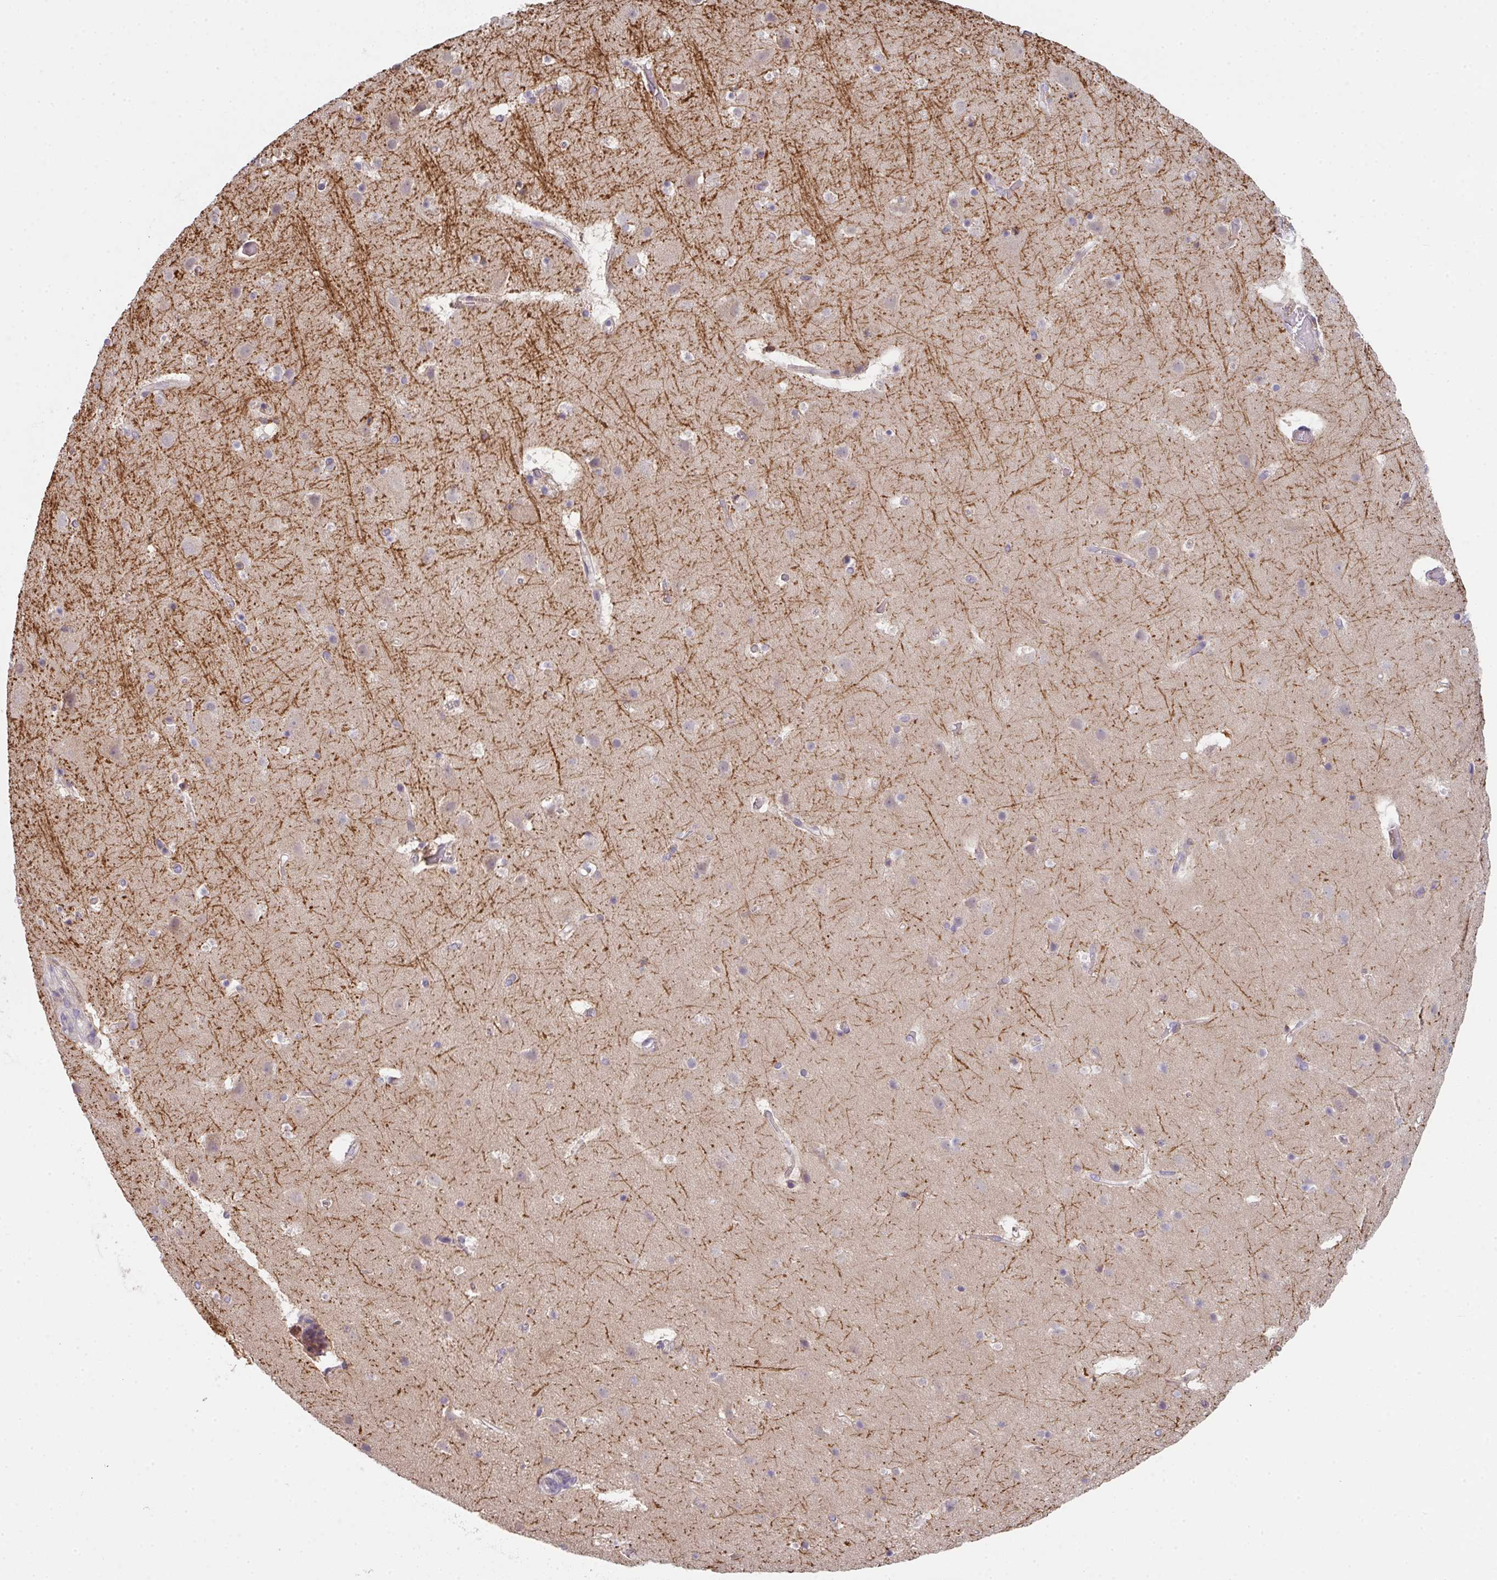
{"staining": {"intensity": "negative", "quantity": "none", "location": "none"}, "tissue": "cerebral cortex", "cell_type": "Endothelial cells", "image_type": "normal", "snomed": [{"axis": "morphology", "description": "Normal tissue, NOS"}, {"axis": "topography", "description": "Cerebral cortex"}], "caption": "An immunohistochemistry (IHC) micrograph of normal cerebral cortex is shown. There is no staining in endothelial cells of cerebral cortex.", "gene": "TSPAN31", "patient": {"sex": "female", "age": 42}}